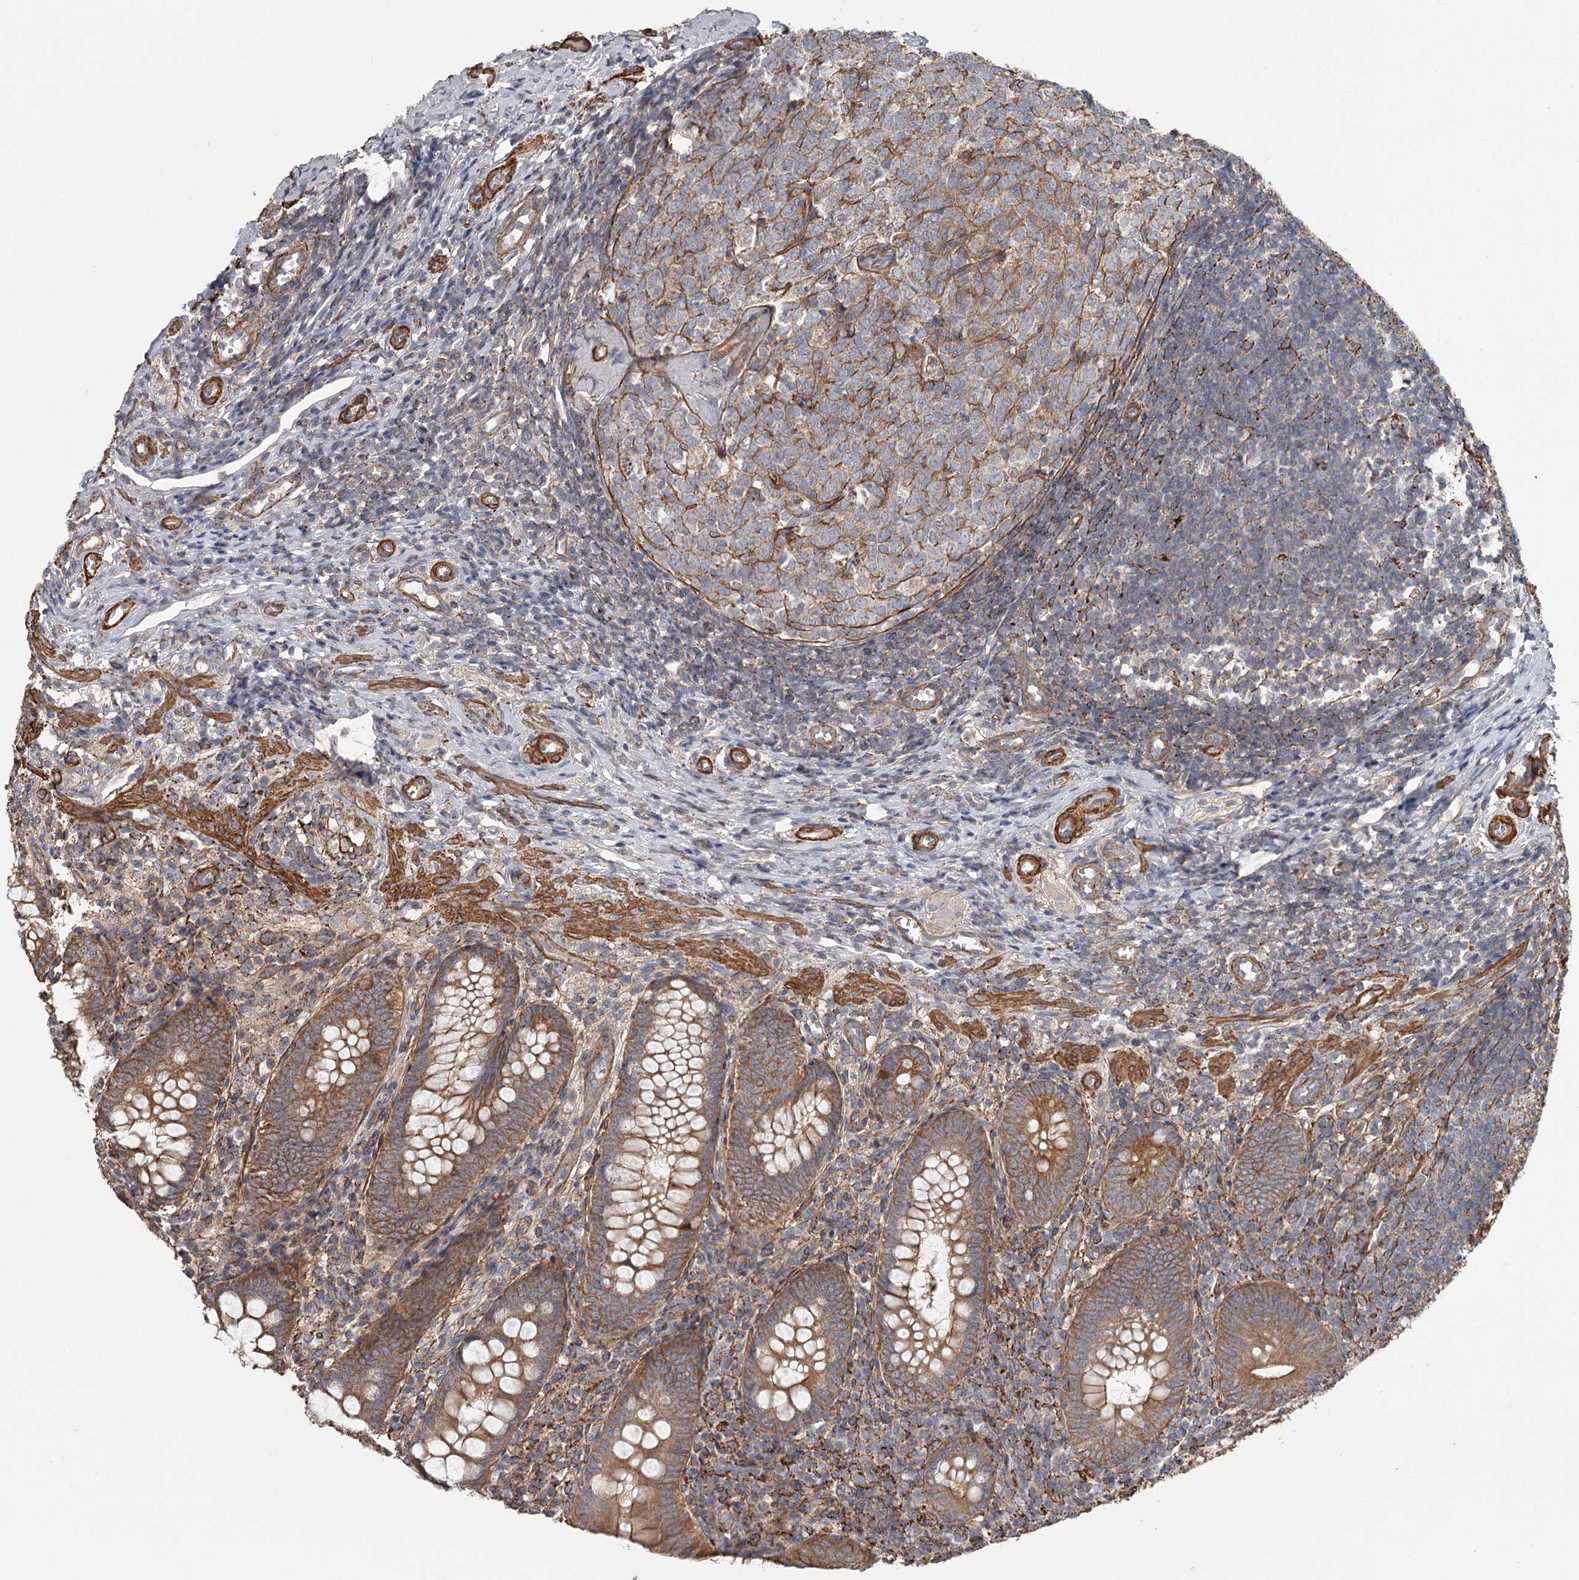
{"staining": {"intensity": "moderate", "quantity": ">75%", "location": "cytoplasmic/membranous"}, "tissue": "appendix", "cell_type": "Glandular cells", "image_type": "normal", "snomed": [{"axis": "morphology", "description": "Normal tissue, NOS"}, {"axis": "topography", "description": "Appendix"}], "caption": "Glandular cells display medium levels of moderate cytoplasmic/membranous staining in approximately >75% of cells in benign human appendix.", "gene": "DHRS9", "patient": {"sex": "male", "age": 14}}